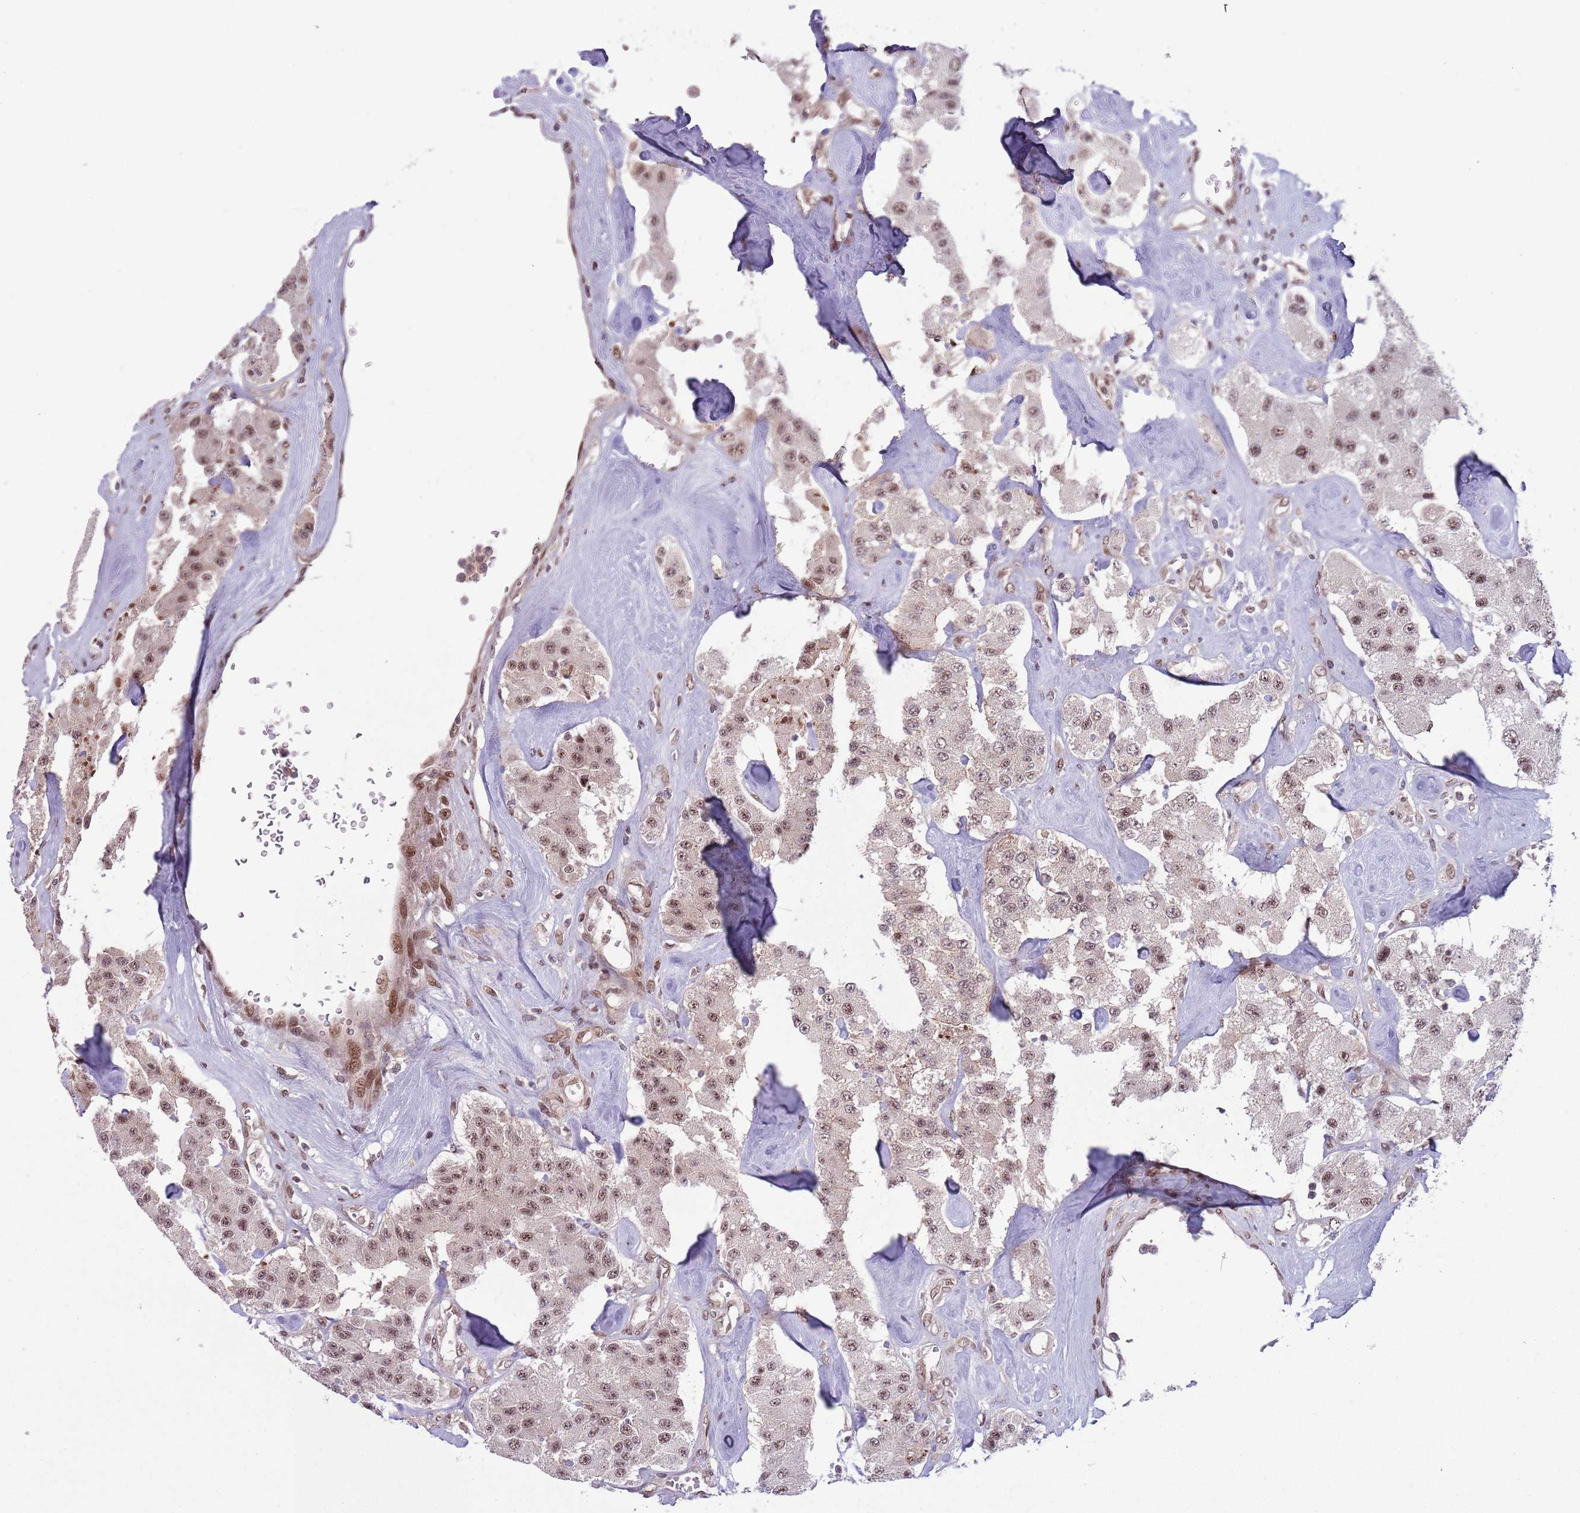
{"staining": {"intensity": "moderate", "quantity": ">75%", "location": "cytoplasmic/membranous"}, "tissue": "carcinoid", "cell_type": "Tumor cells", "image_type": "cancer", "snomed": [{"axis": "morphology", "description": "Carcinoid, malignant, NOS"}, {"axis": "topography", "description": "Pancreas"}], "caption": "Moderate cytoplasmic/membranous protein positivity is present in approximately >75% of tumor cells in malignant carcinoid.", "gene": "SIPA1L3", "patient": {"sex": "male", "age": 41}}